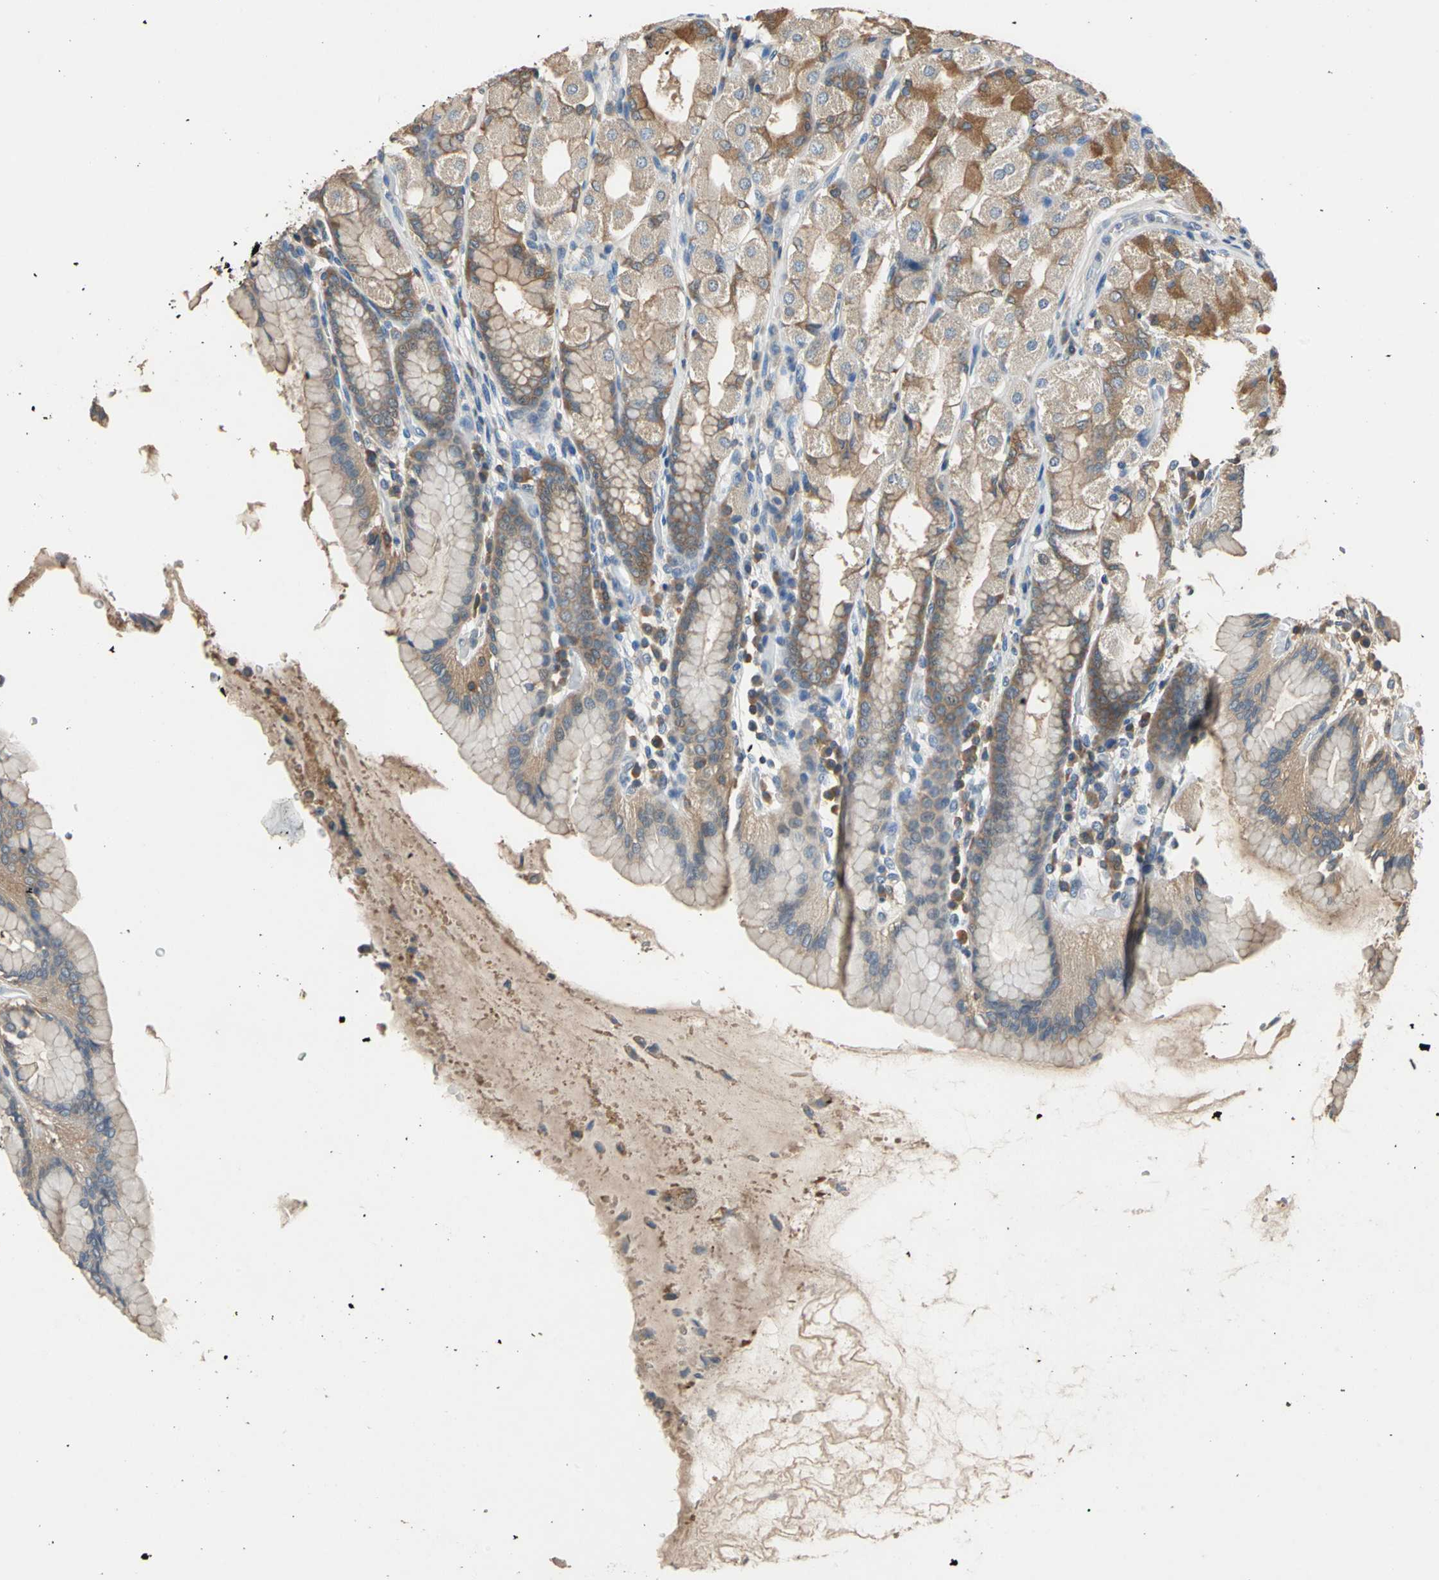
{"staining": {"intensity": "moderate", "quantity": "25%-75%", "location": "cytoplasmic/membranous"}, "tissue": "stomach", "cell_type": "Glandular cells", "image_type": "normal", "snomed": [{"axis": "morphology", "description": "Normal tissue, NOS"}, {"axis": "topography", "description": "Stomach, upper"}], "caption": "About 25%-75% of glandular cells in benign stomach demonstrate moderate cytoplasmic/membranous protein staining as visualized by brown immunohistochemical staining.", "gene": "PRKCA", "patient": {"sex": "male", "age": 68}}